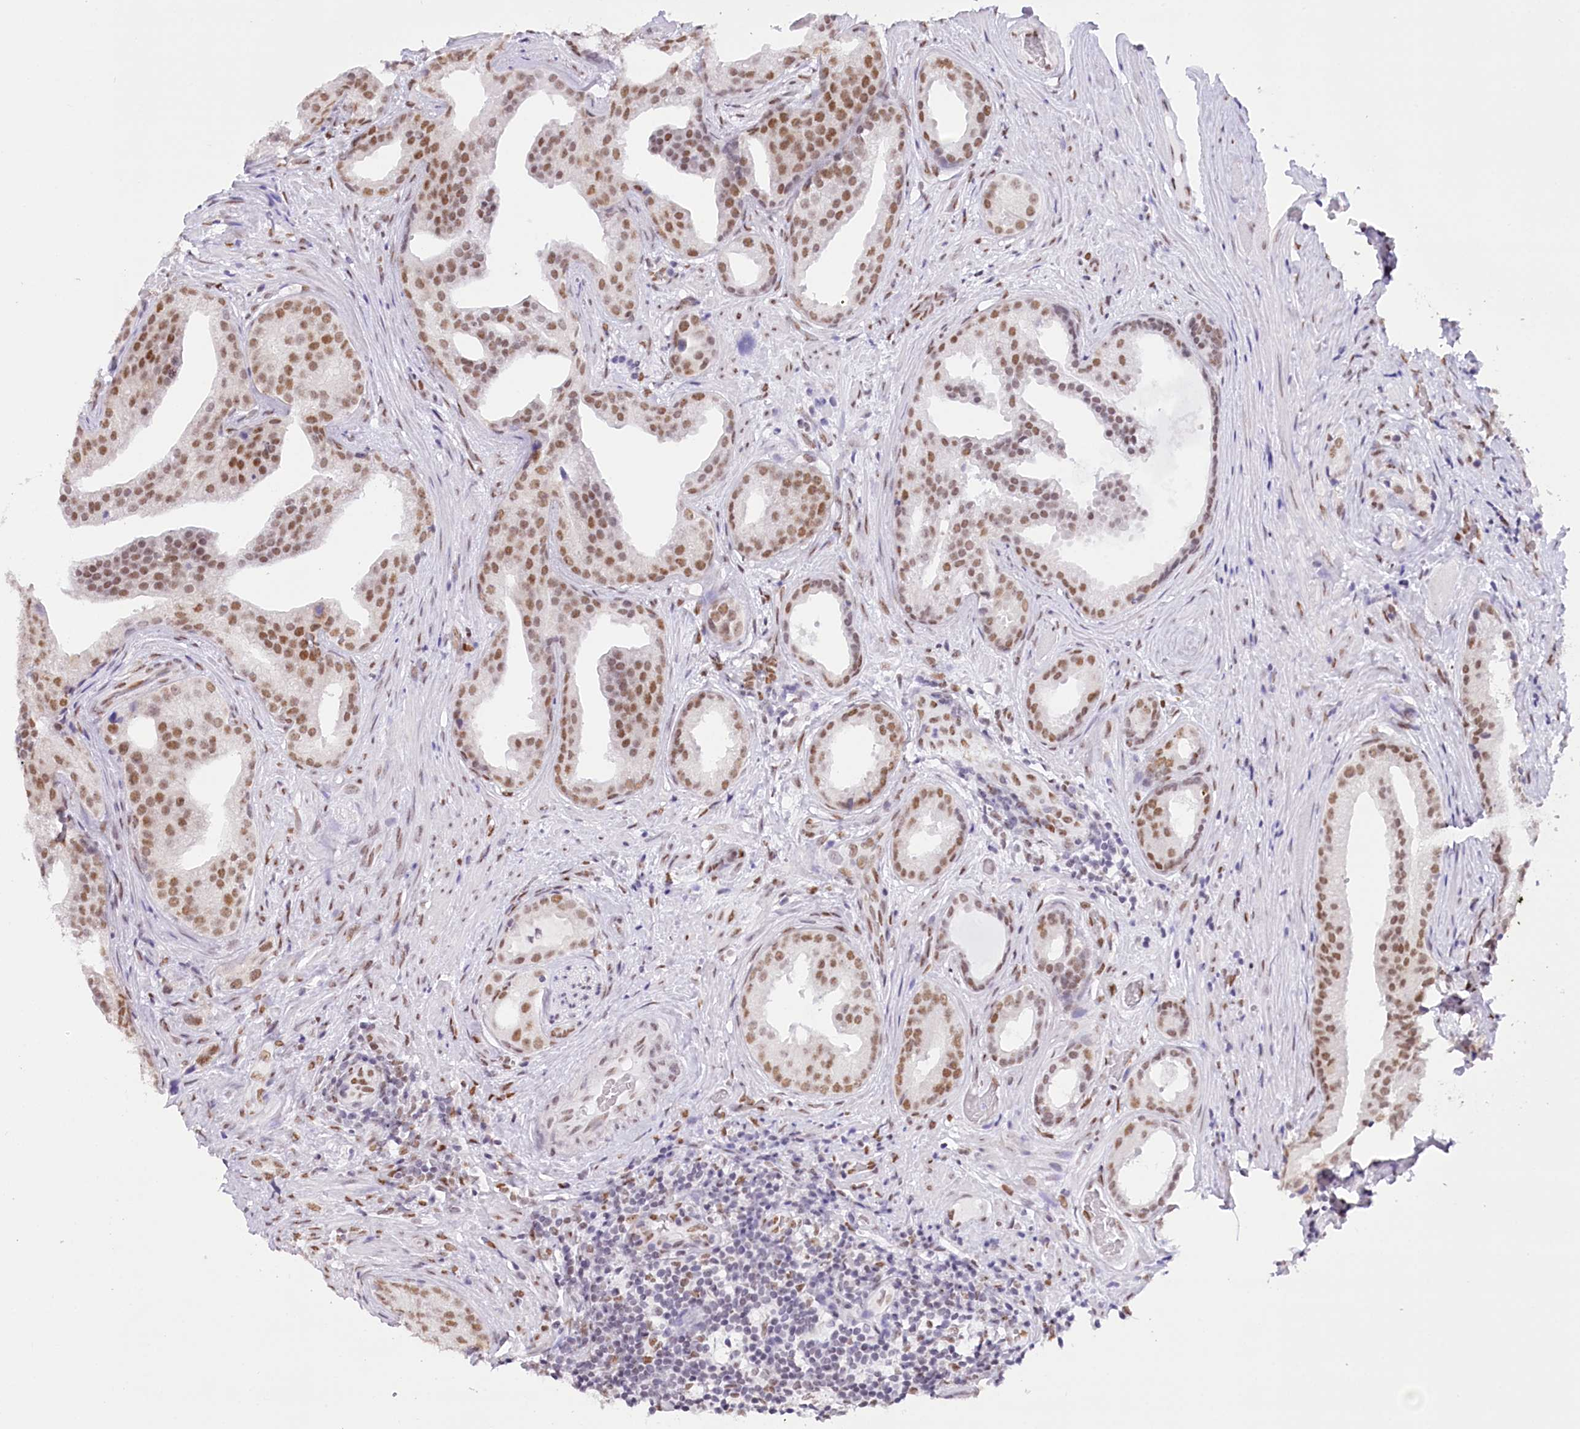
{"staining": {"intensity": "moderate", "quantity": "25%-75%", "location": "nuclear"}, "tissue": "prostate cancer", "cell_type": "Tumor cells", "image_type": "cancer", "snomed": [{"axis": "morphology", "description": "Adenocarcinoma, Low grade"}, {"axis": "topography", "description": "Prostate"}], "caption": "Brown immunohistochemical staining in human prostate low-grade adenocarcinoma exhibits moderate nuclear staining in about 25%-75% of tumor cells. (Stains: DAB (3,3'-diaminobenzidine) in brown, nuclei in blue, Microscopy: brightfield microscopy at high magnification).", "gene": "HNRNPA0", "patient": {"sex": "male", "age": 71}}